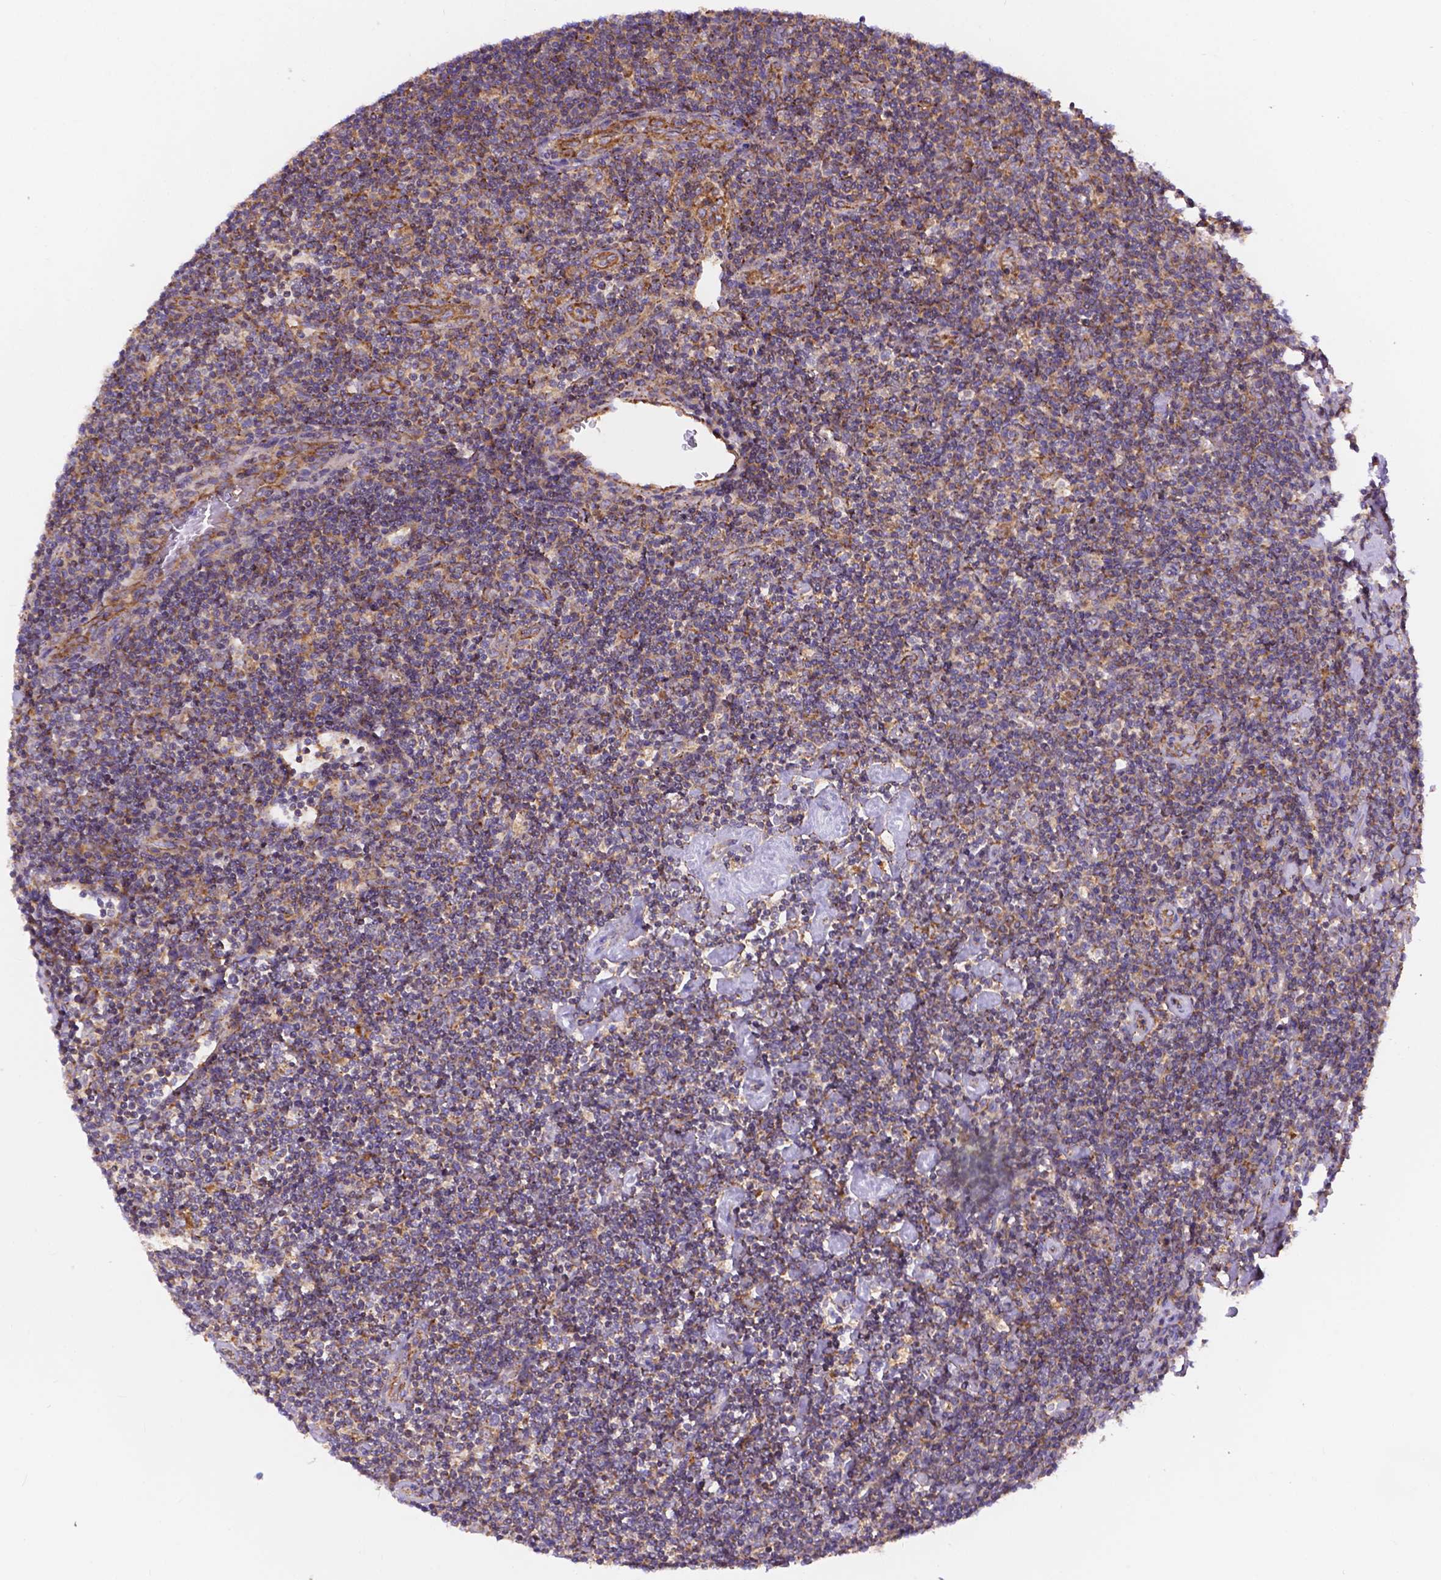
{"staining": {"intensity": "negative", "quantity": "none", "location": "none"}, "tissue": "lymphoma", "cell_type": "Tumor cells", "image_type": "cancer", "snomed": [{"axis": "morphology", "description": "Hodgkin's disease, NOS"}, {"axis": "topography", "description": "Lymph node"}], "caption": "The micrograph reveals no significant expression in tumor cells of lymphoma. Brightfield microscopy of immunohistochemistry (IHC) stained with DAB (brown) and hematoxylin (blue), captured at high magnification.", "gene": "AK3", "patient": {"sex": "male", "age": 40}}